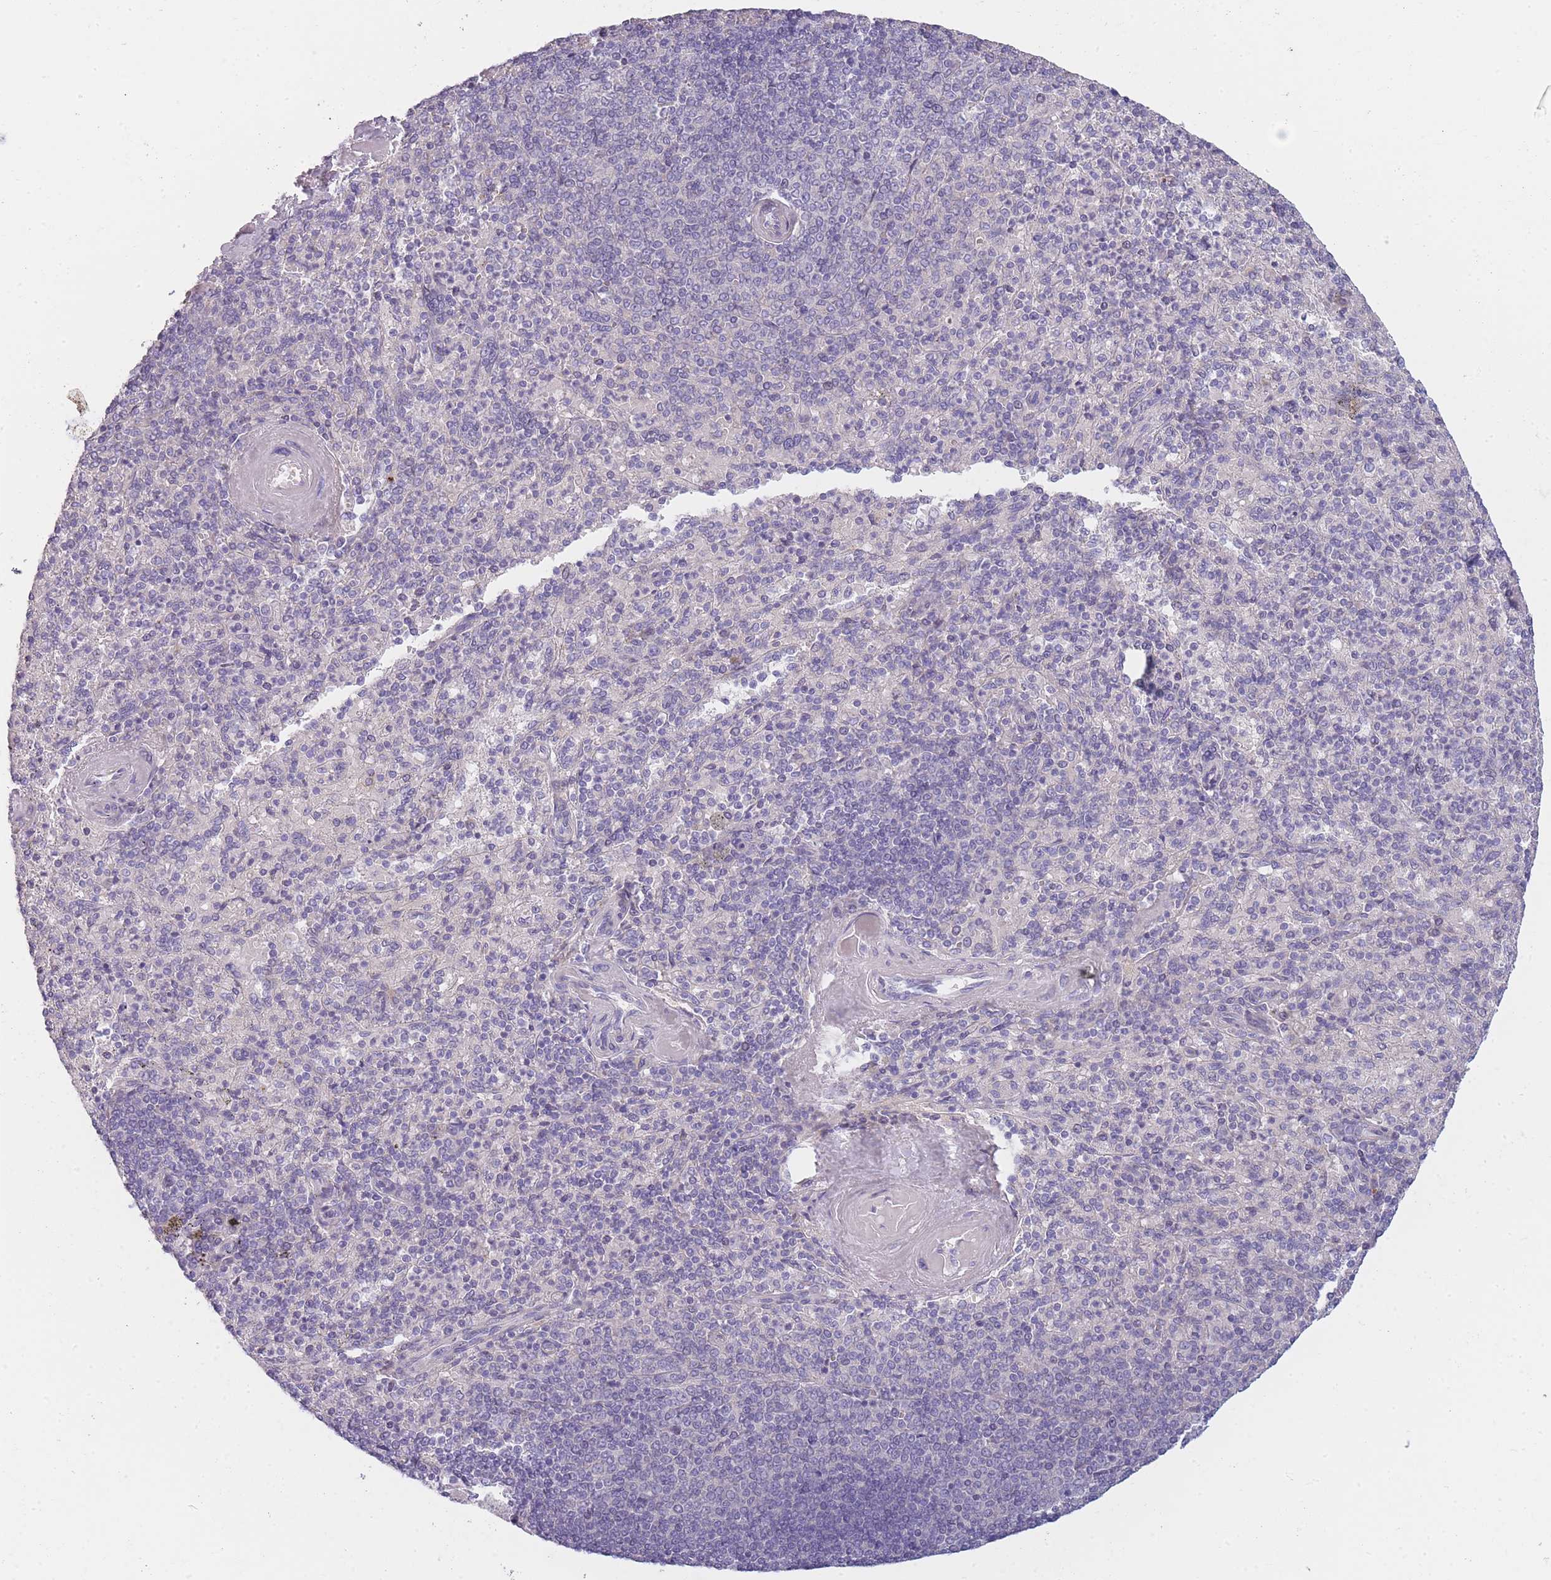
{"staining": {"intensity": "negative", "quantity": "none", "location": "none"}, "tissue": "spleen", "cell_type": "Cells in red pulp", "image_type": "normal", "snomed": [{"axis": "morphology", "description": "Normal tissue, NOS"}, {"axis": "topography", "description": "Spleen"}], "caption": "This is an immunohistochemistry (IHC) photomicrograph of unremarkable human spleen. There is no staining in cells in red pulp.", "gene": "AP3M1", "patient": {"sex": "male", "age": 82}}